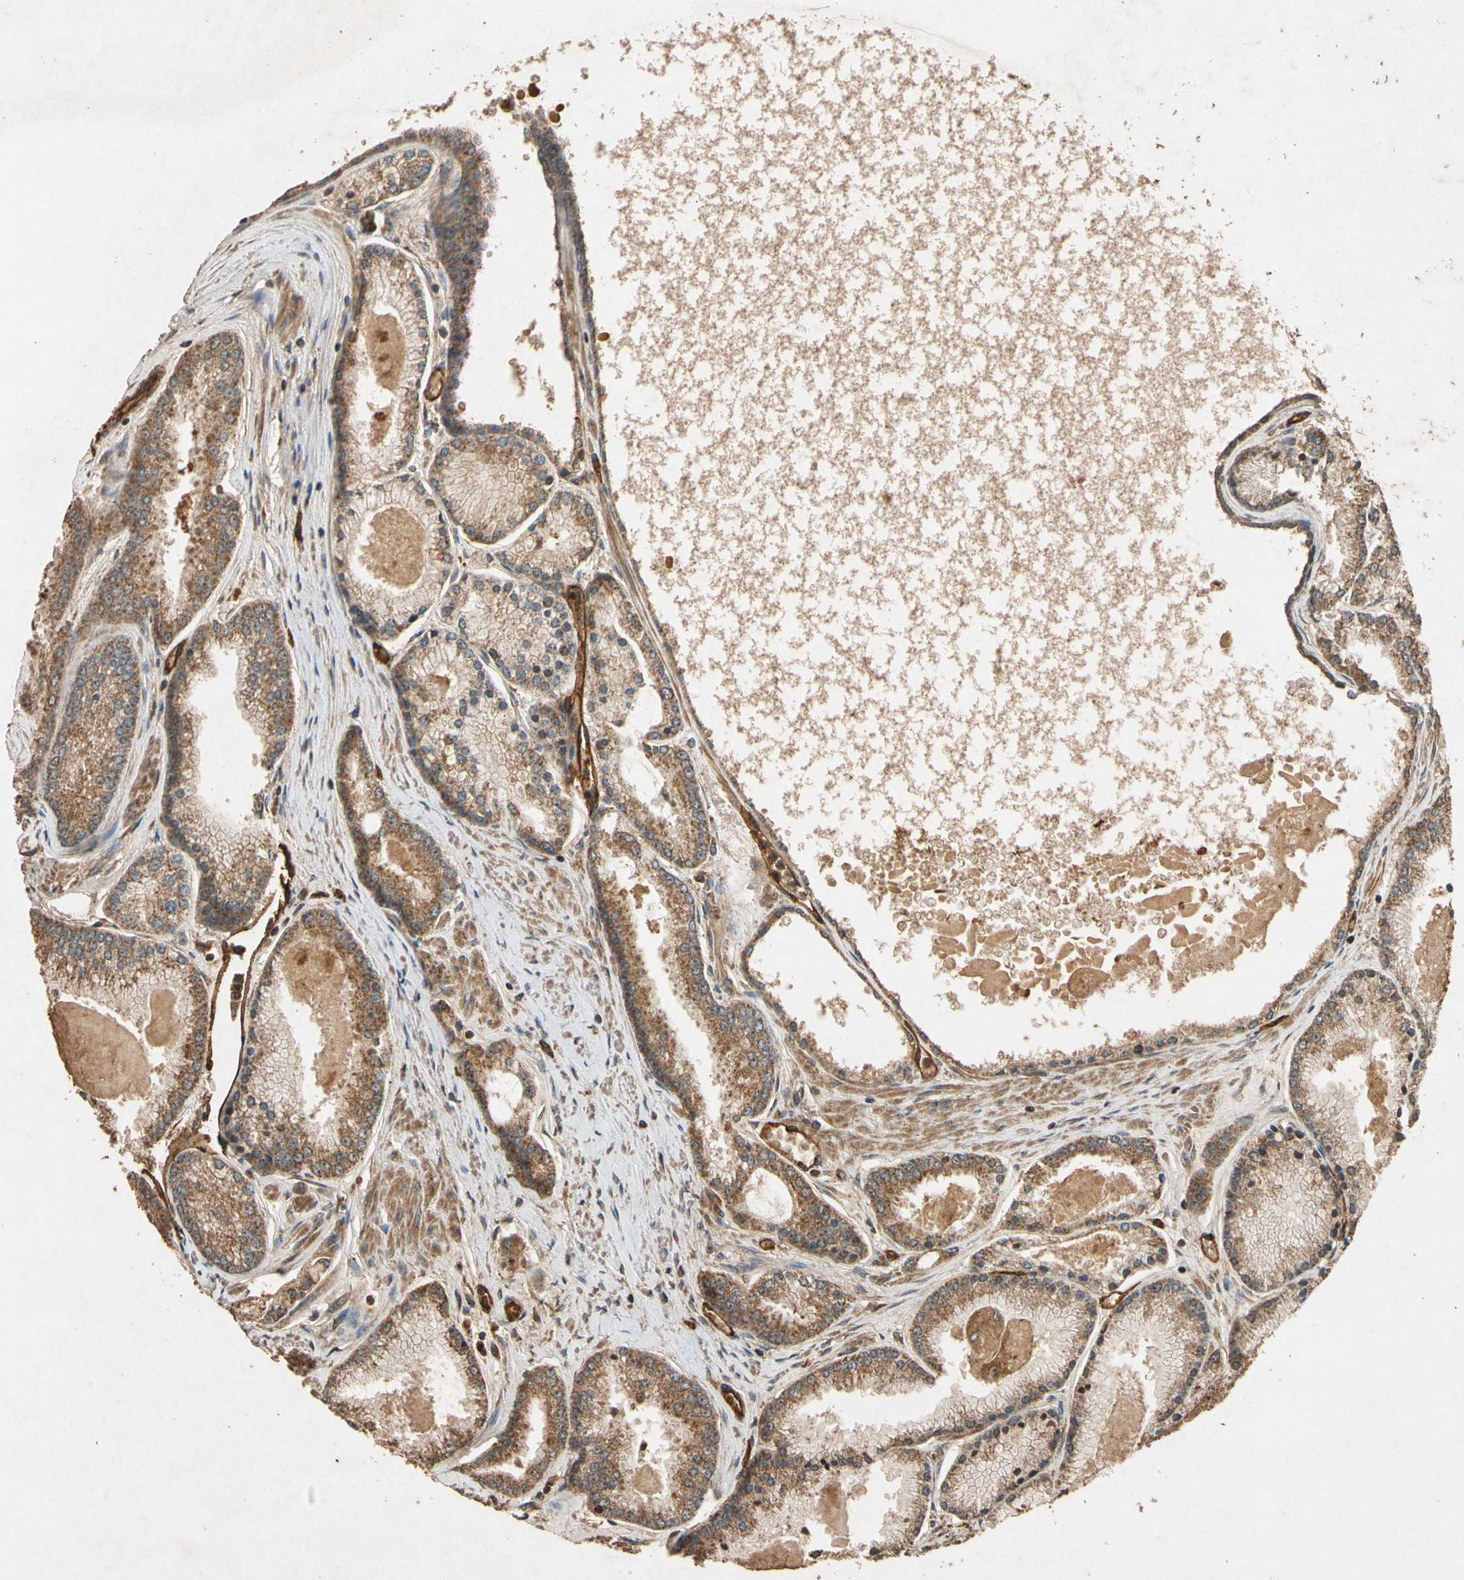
{"staining": {"intensity": "moderate", "quantity": ">75%", "location": "cytoplasmic/membranous"}, "tissue": "prostate cancer", "cell_type": "Tumor cells", "image_type": "cancer", "snomed": [{"axis": "morphology", "description": "Adenocarcinoma, High grade"}, {"axis": "topography", "description": "Prostate"}], "caption": "DAB (3,3'-diaminobenzidine) immunohistochemical staining of high-grade adenocarcinoma (prostate) reveals moderate cytoplasmic/membranous protein expression in about >75% of tumor cells.", "gene": "TXN2", "patient": {"sex": "male", "age": 61}}